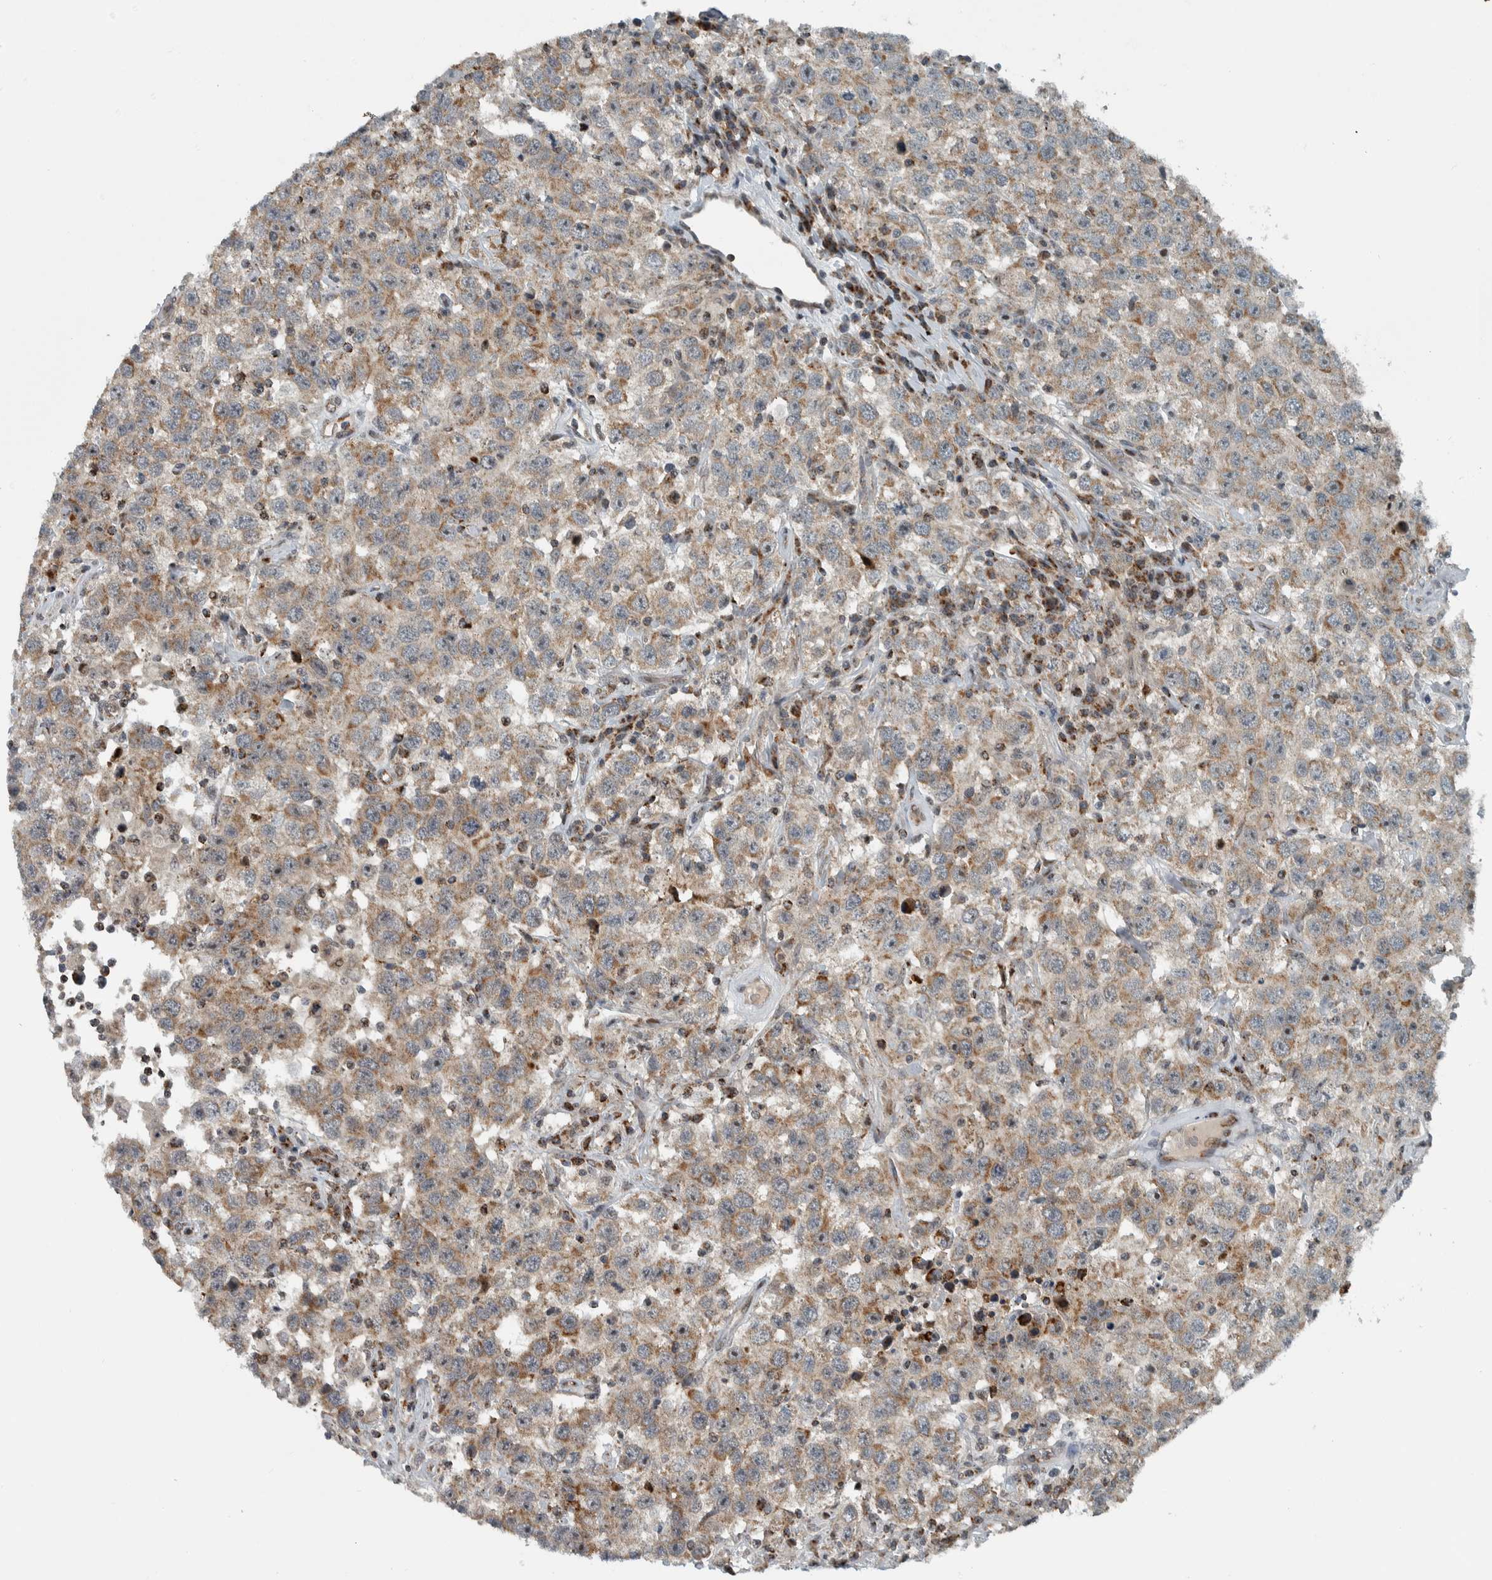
{"staining": {"intensity": "moderate", "quantity": ">75%", "location": "cytoplasmic/membranous"}, "tissue": "testis cancer", "cell_type": "Tumor cells", "image_type": "cancer", "snomed": [{"axis": "morphology", "description": "Seminoma, NOS"}, {"axis": "topography", "description": "Testis"}], "caption": "Testis cancer (seminoma) stained with DAB immunohistochemistry shows medium levels of moderate cytoplasmic/membranous expression in approximately >75% of tumor cells.", "gene": "PPM1K", "patient": {"sex": "male", "age": 41}}